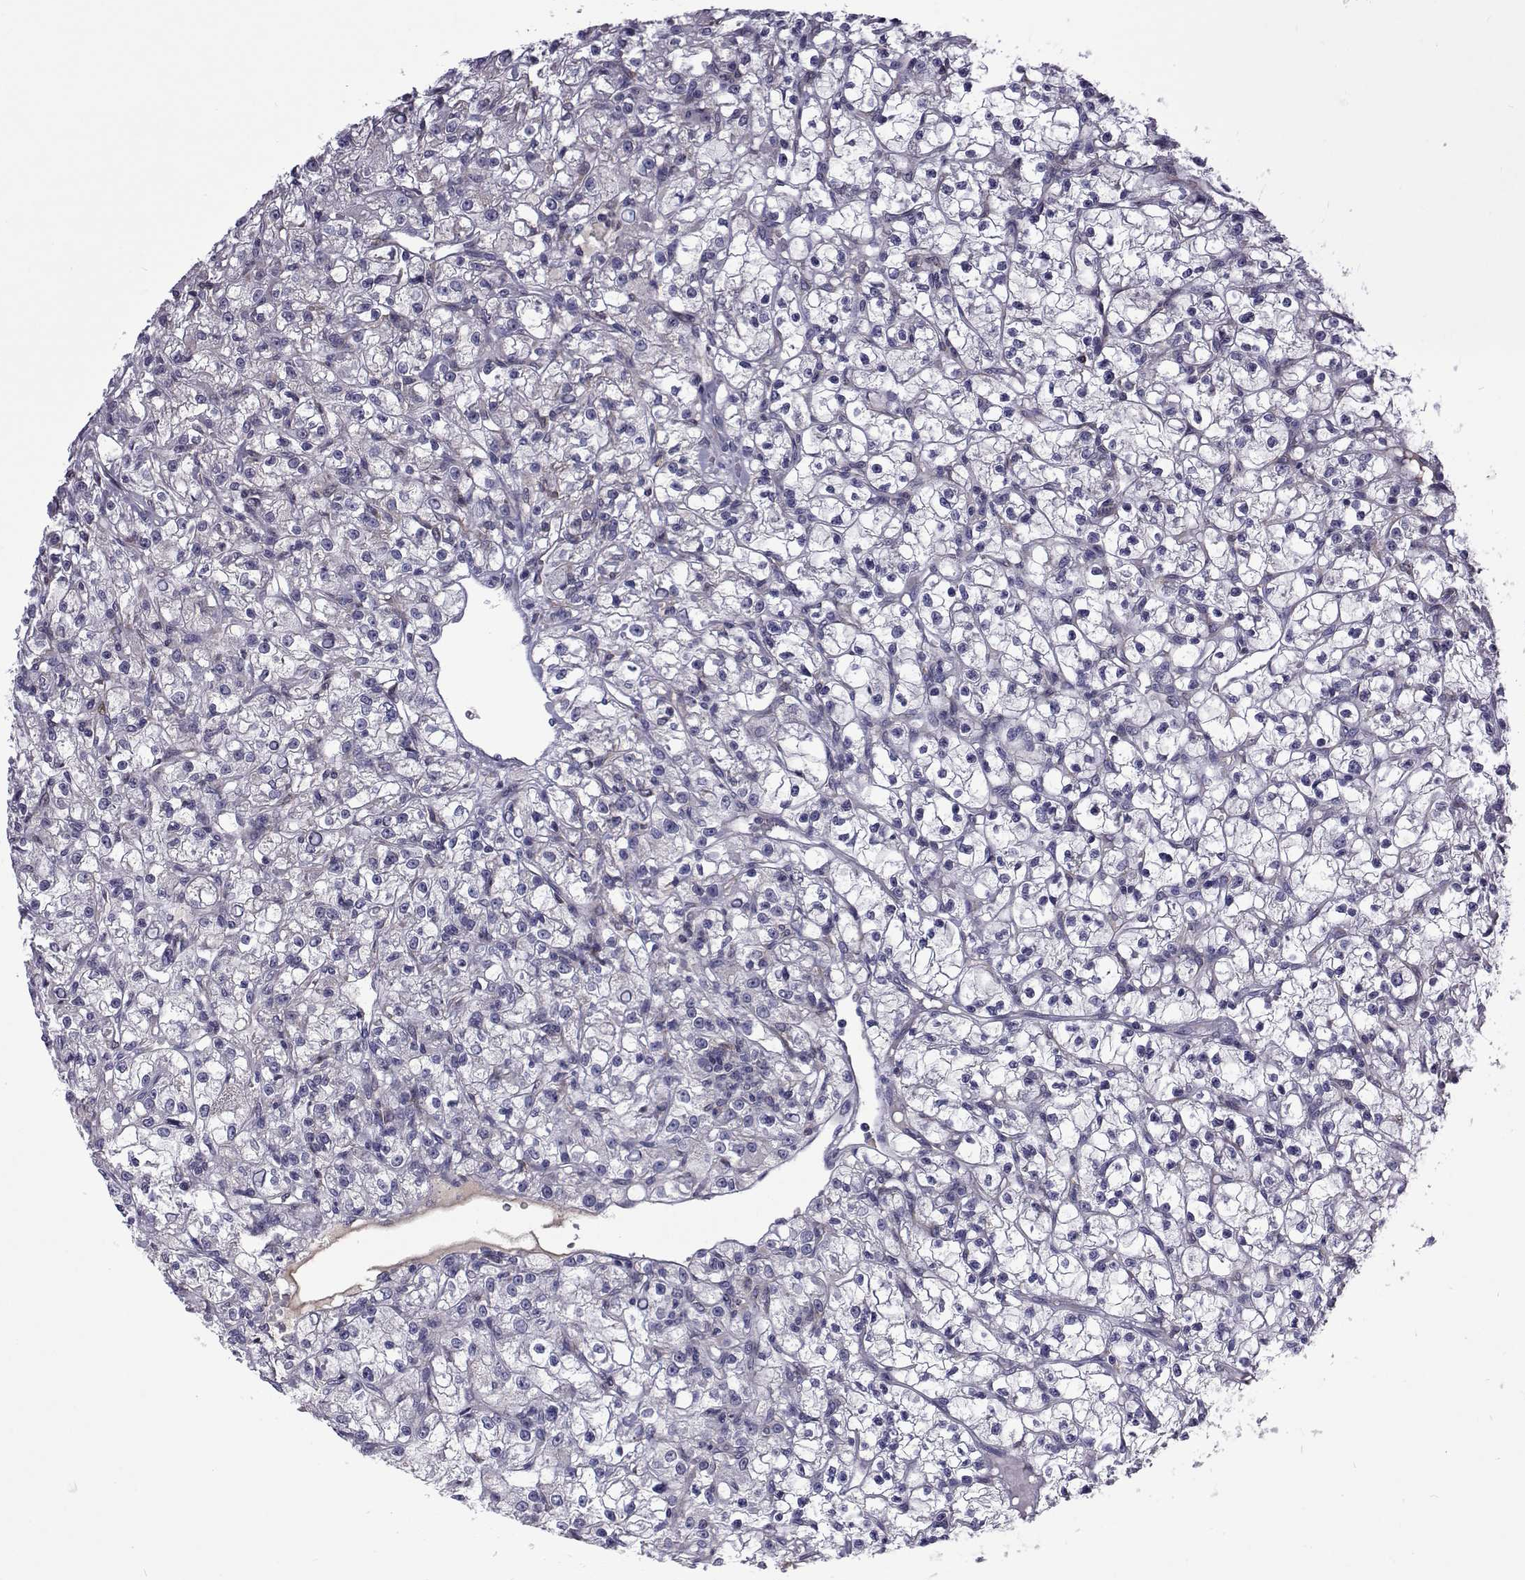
{"staining": {"intensity": "negative", "quantity": "none", "location": "none"}, "tissue": "renal cancer", "cell_type": "Tumor cells", "image_type": "cancer", "snomed": [{"axis": "morphology", "description": "Adenocarcinoma, NOS"}, {"axis": "topography", "description": "Kidney"}], "caption": "High power microscopy photomicrograph of an IHC image of renal cancer (adenocarcinoma), revealing no significant positivity in tumor cells.", "gene": "TCF15", "patient": {"sex": "female", "age": 59}}